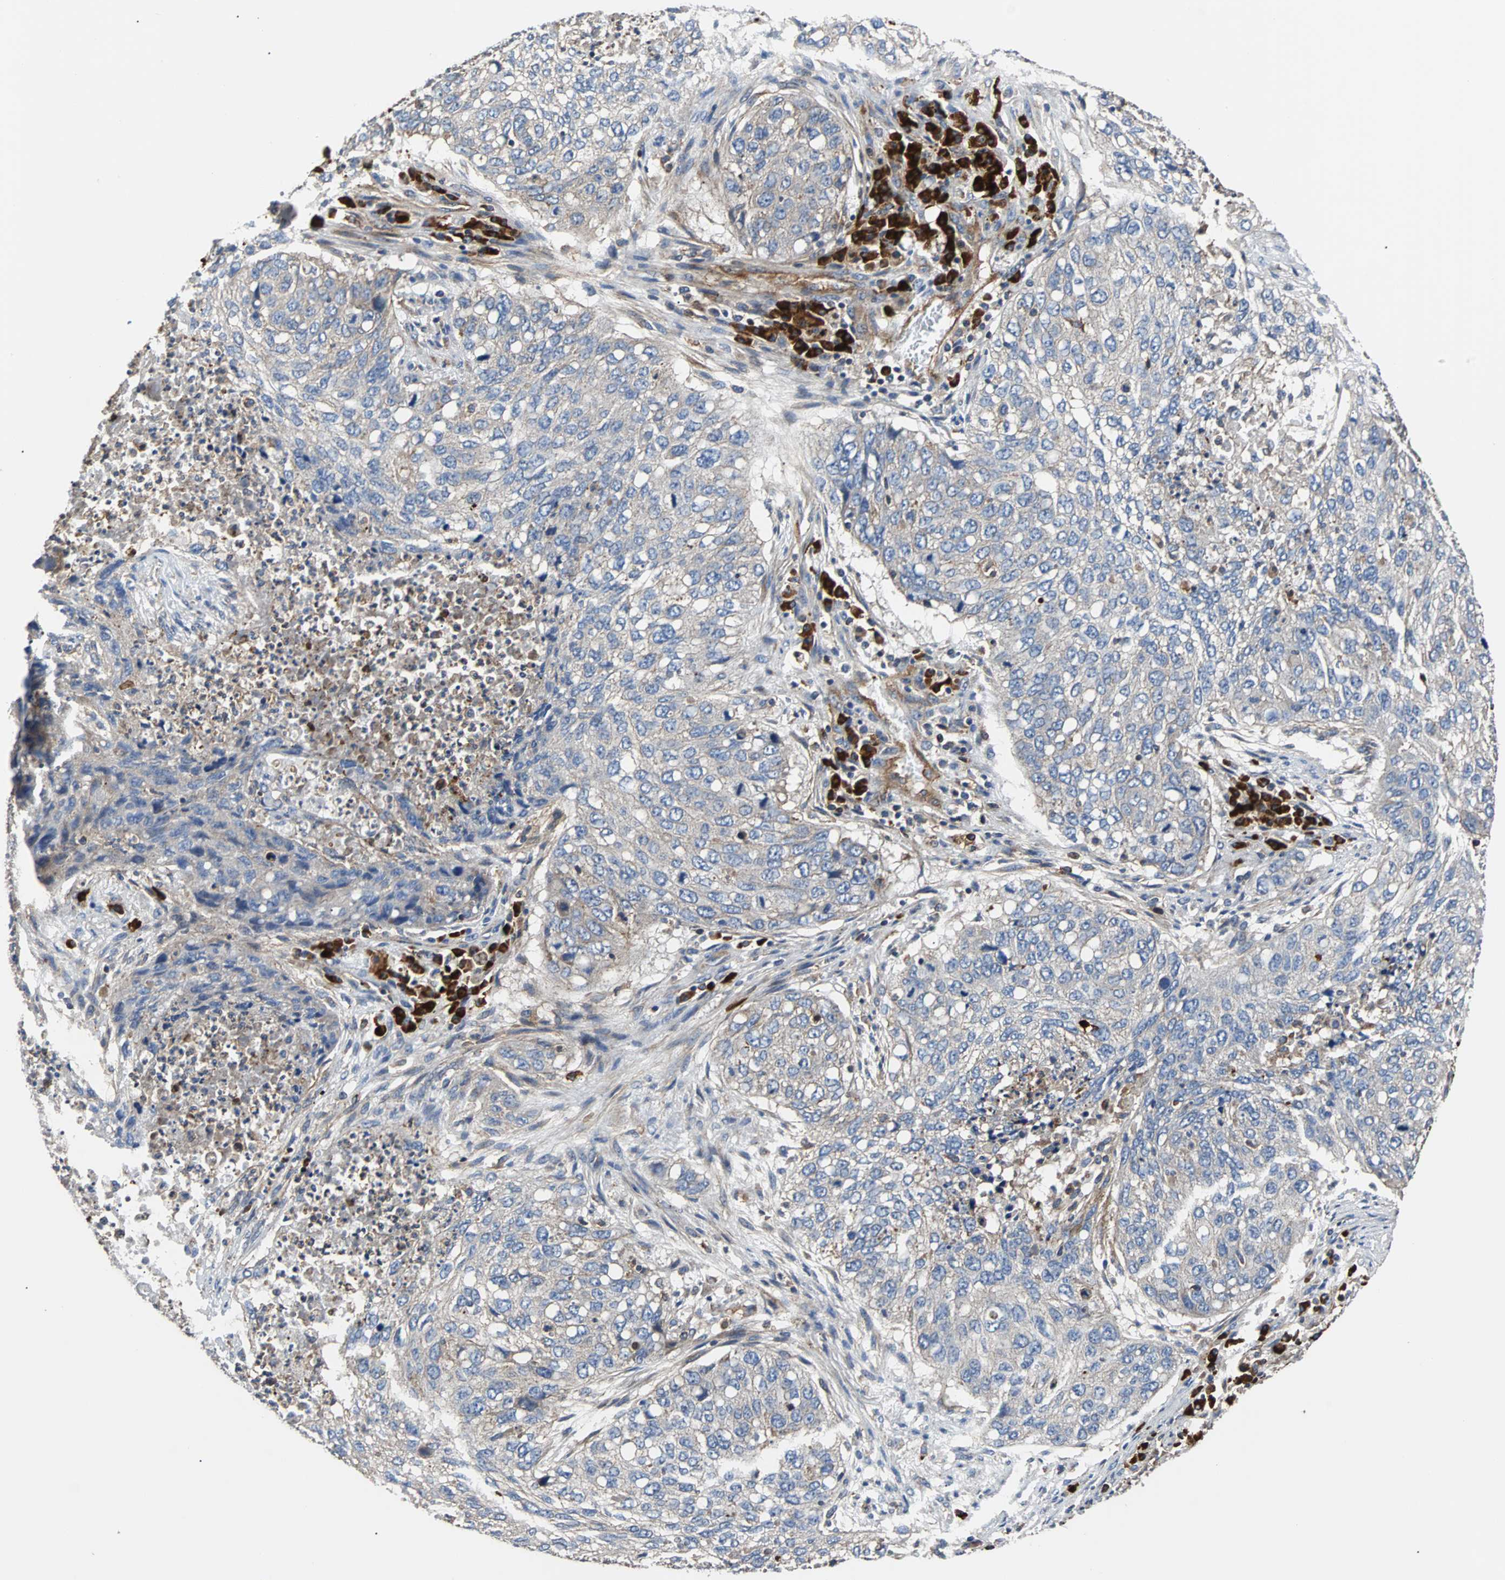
{"staining": {"intensity": "weak", "quantity": ">75%", "location": "cytoplasmic/membranous"}, "tissue": "lung cancer", "cell_type": "Tumor cells", "image_type": "cancer", "snomed": [{"axis": "morphology", "description": "Squamous cell carcinoma, NOS"}, {"axis": "topography", "description": "Lung"}], "caption": "Human lung squamous cell carcinoma stained for a protein (brown) exhibits weak cytoplasmic/membranous positive staining in approximately >75% of tumor cells.", "gene": "PLCG2", "patient": {"sex": "female", "age": 63}}